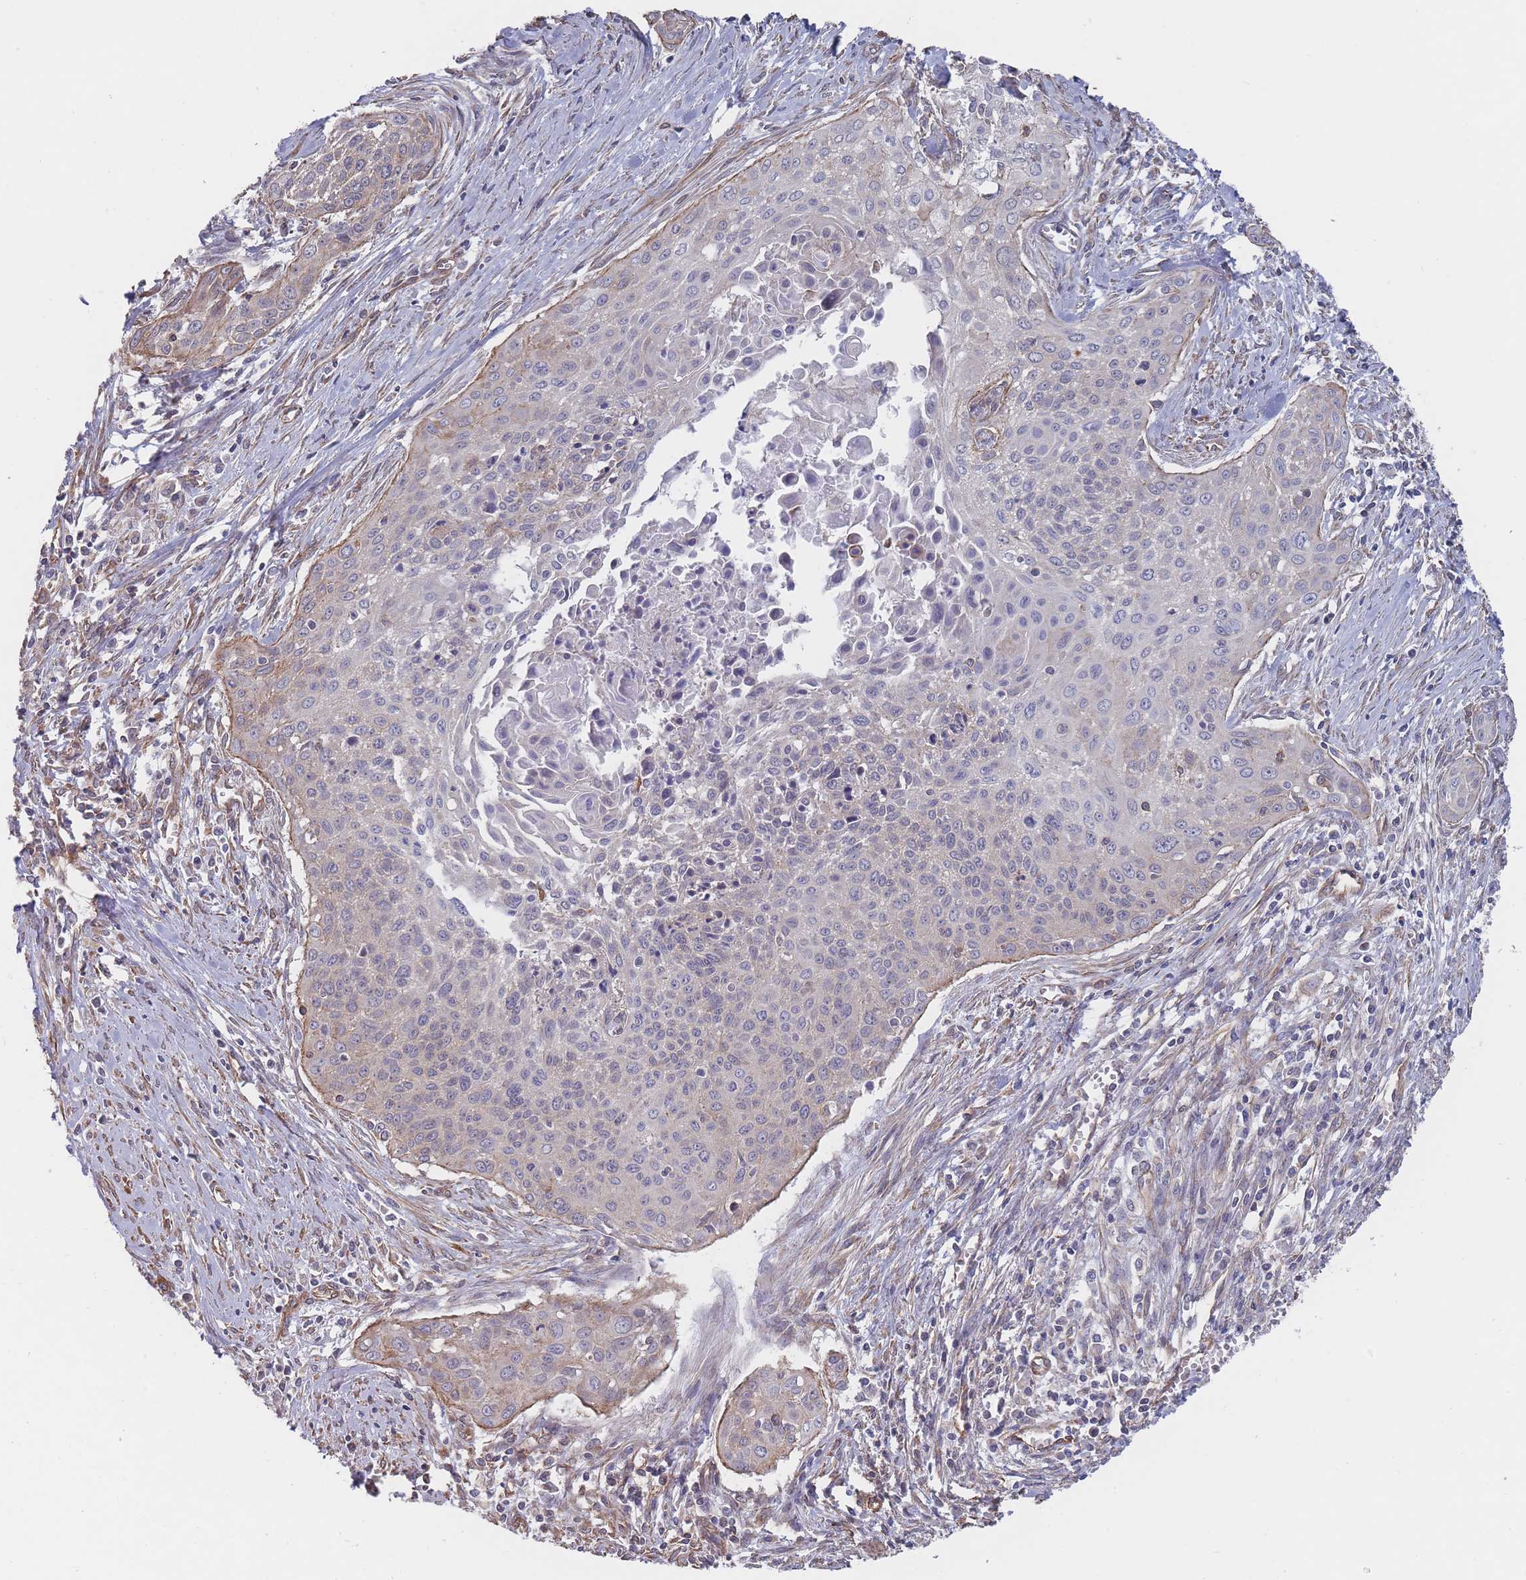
{"staining": {"intensity": "negative", "quantity": "none", "location": "none"}, "tissue": "cervical cancer", "cell_type": "Tumor cells", "image_type": "cancer", "snomed": [{"axis": "morphology", "description": "Squamous cell carcinoma, NOS"}, {"axis": "topography", "description": "Cervix"}], "caption": "This image is of squamous cell carcinoma (cervical) stained with immunohistochemistry to label a protein in brown with the nuclei are counter-stained blue. There is no staining in tumor cells.", "gene": "SLC1A6", "patient": {"sex": "female", "age": 55}}